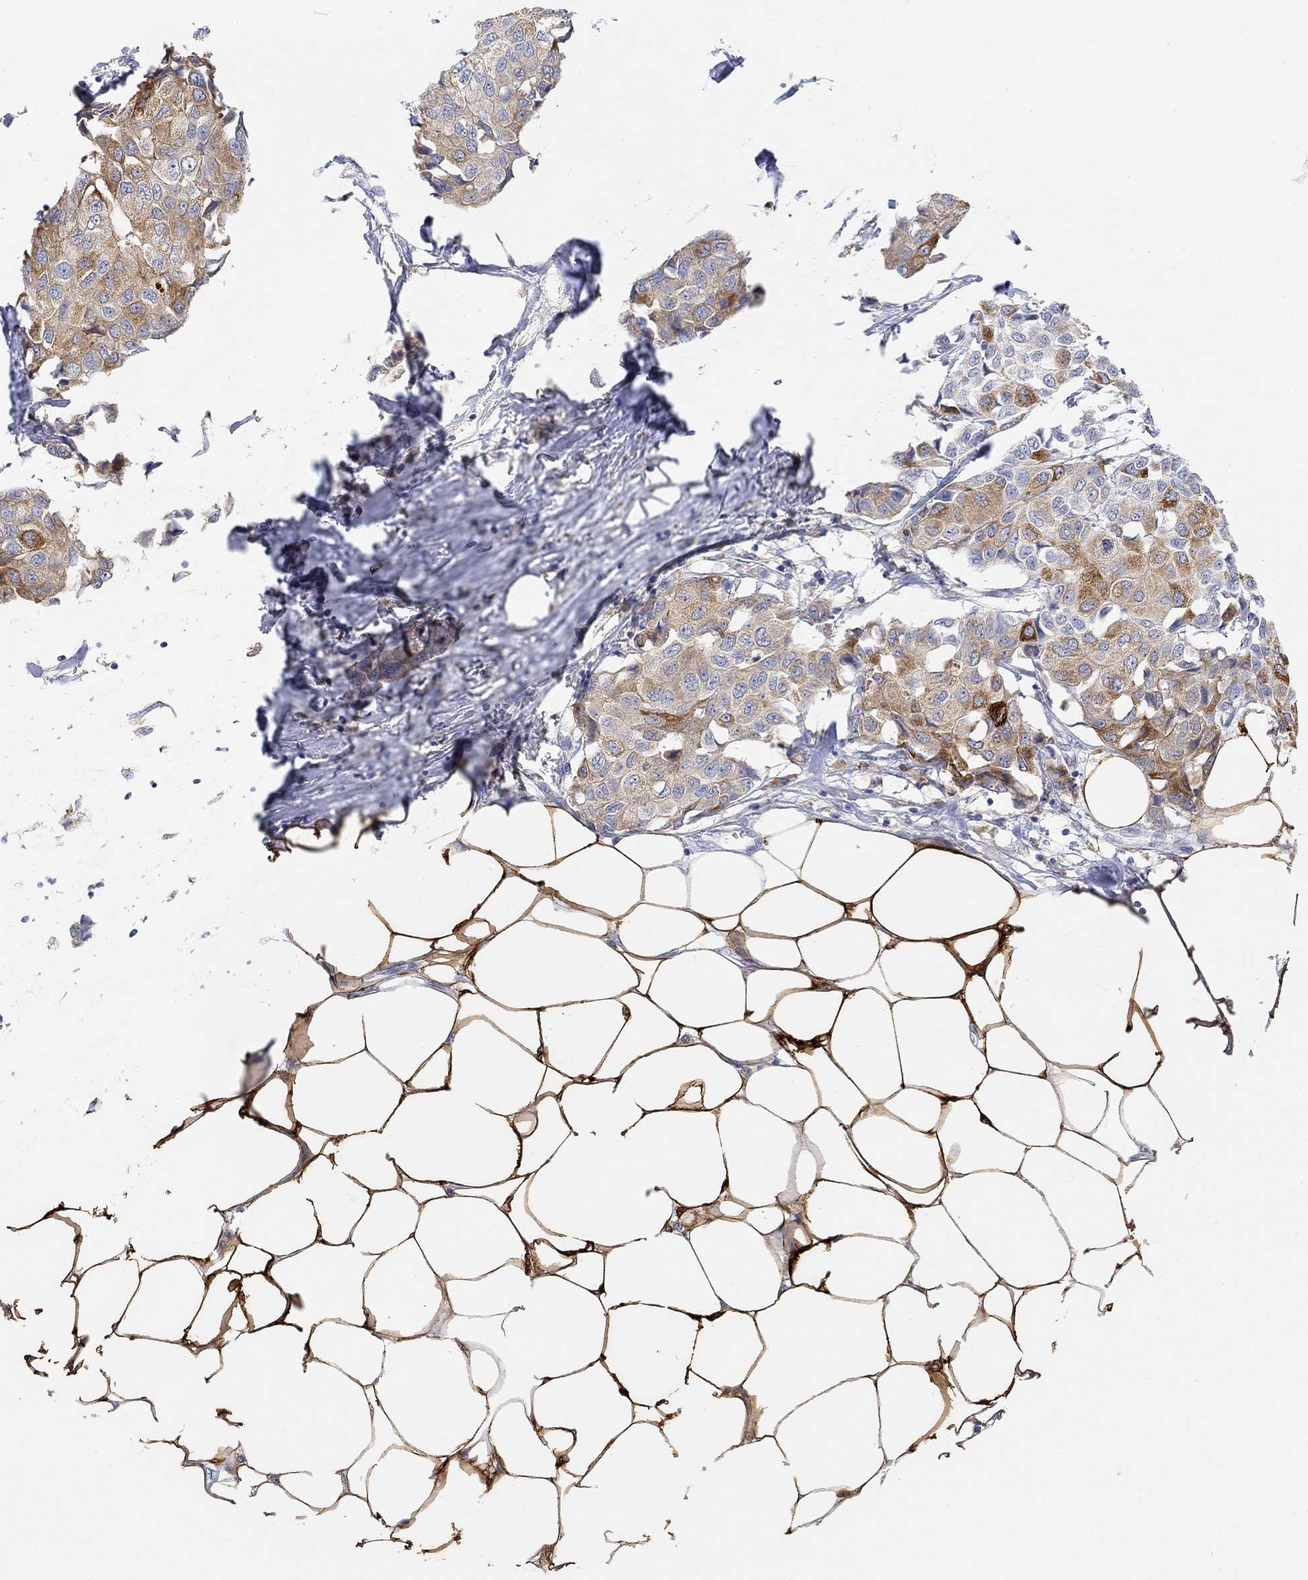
{"staining": {"intensity": "strong", "quantity": "<25%", "location": "cytoplasmic/membranous"}, "tissue": "breast cancer", "cell_type": "Tumor cells", "image_type": "cancer", "snomed": [{"axis": "morphology", "description": "Duct carcinoma"}, {"axis": "topography", "description": "Breast"}], "caption": "Strong cytoplasmic/membranous expression is present in about <25% of tumor cells in infiltrating ductal carcinoma (breast).", "gene": "ACSL1", "patient": {"sex": "female", "age": 80}}